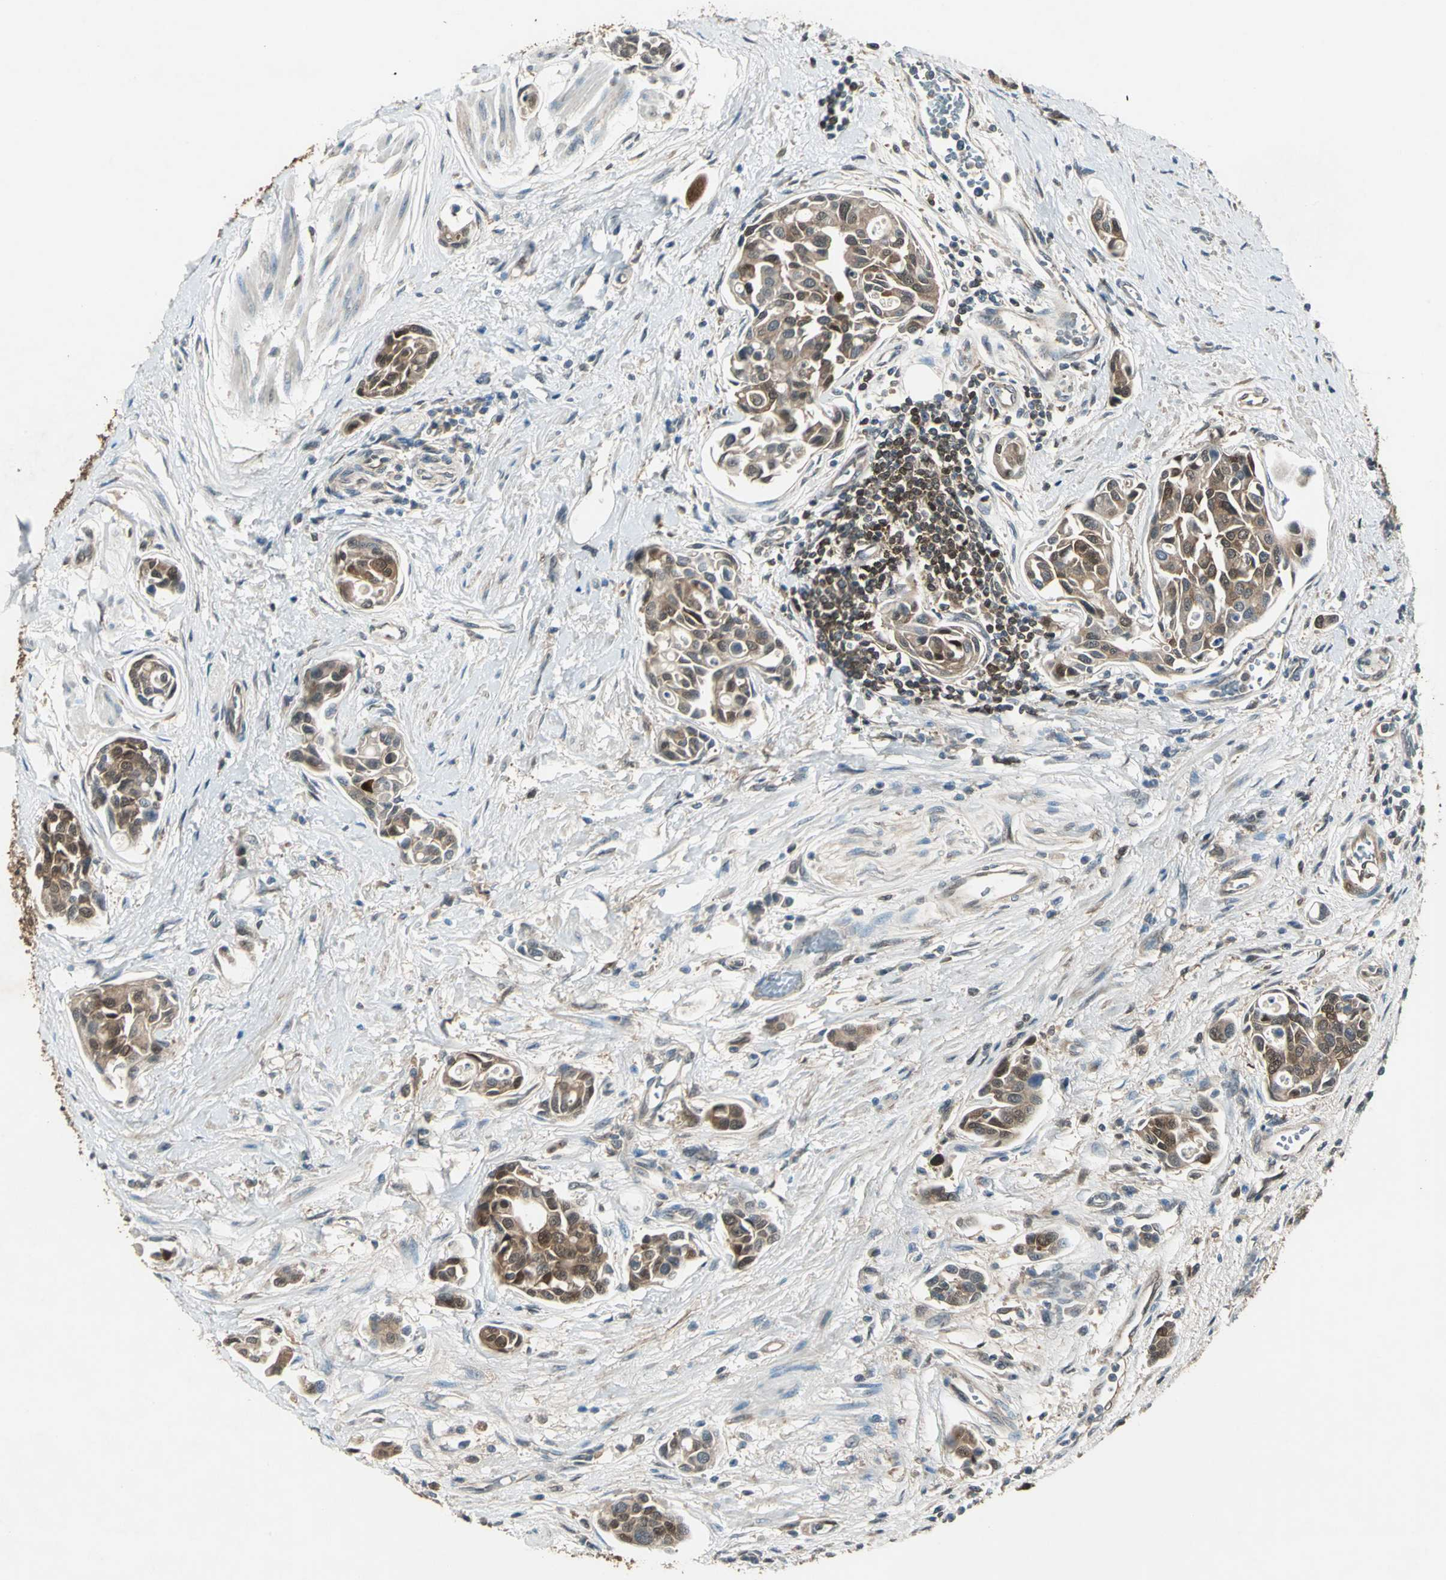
{"staining": {"intensity": "moderate", "quantity": ">75%", "location": "cytoplasmic/membranous,nuclear"}, "tissue": "urothelial cancer", "cell_type": "Tumor cells", "image_type": "cancer", "snomed": [{"axis": "morphology", "description": "Urothelial carcinoma, High grade"}, {"axis": "topography", "description": "Urinary bladder"}], "caption": "A brown stain highlights moderate cytoplasmic/membranous and nuclear staining of a protein in human urothelial cancer tumor cells.", "gene": "RRM2B", "patient": {"sex": "male", "age": 78}}